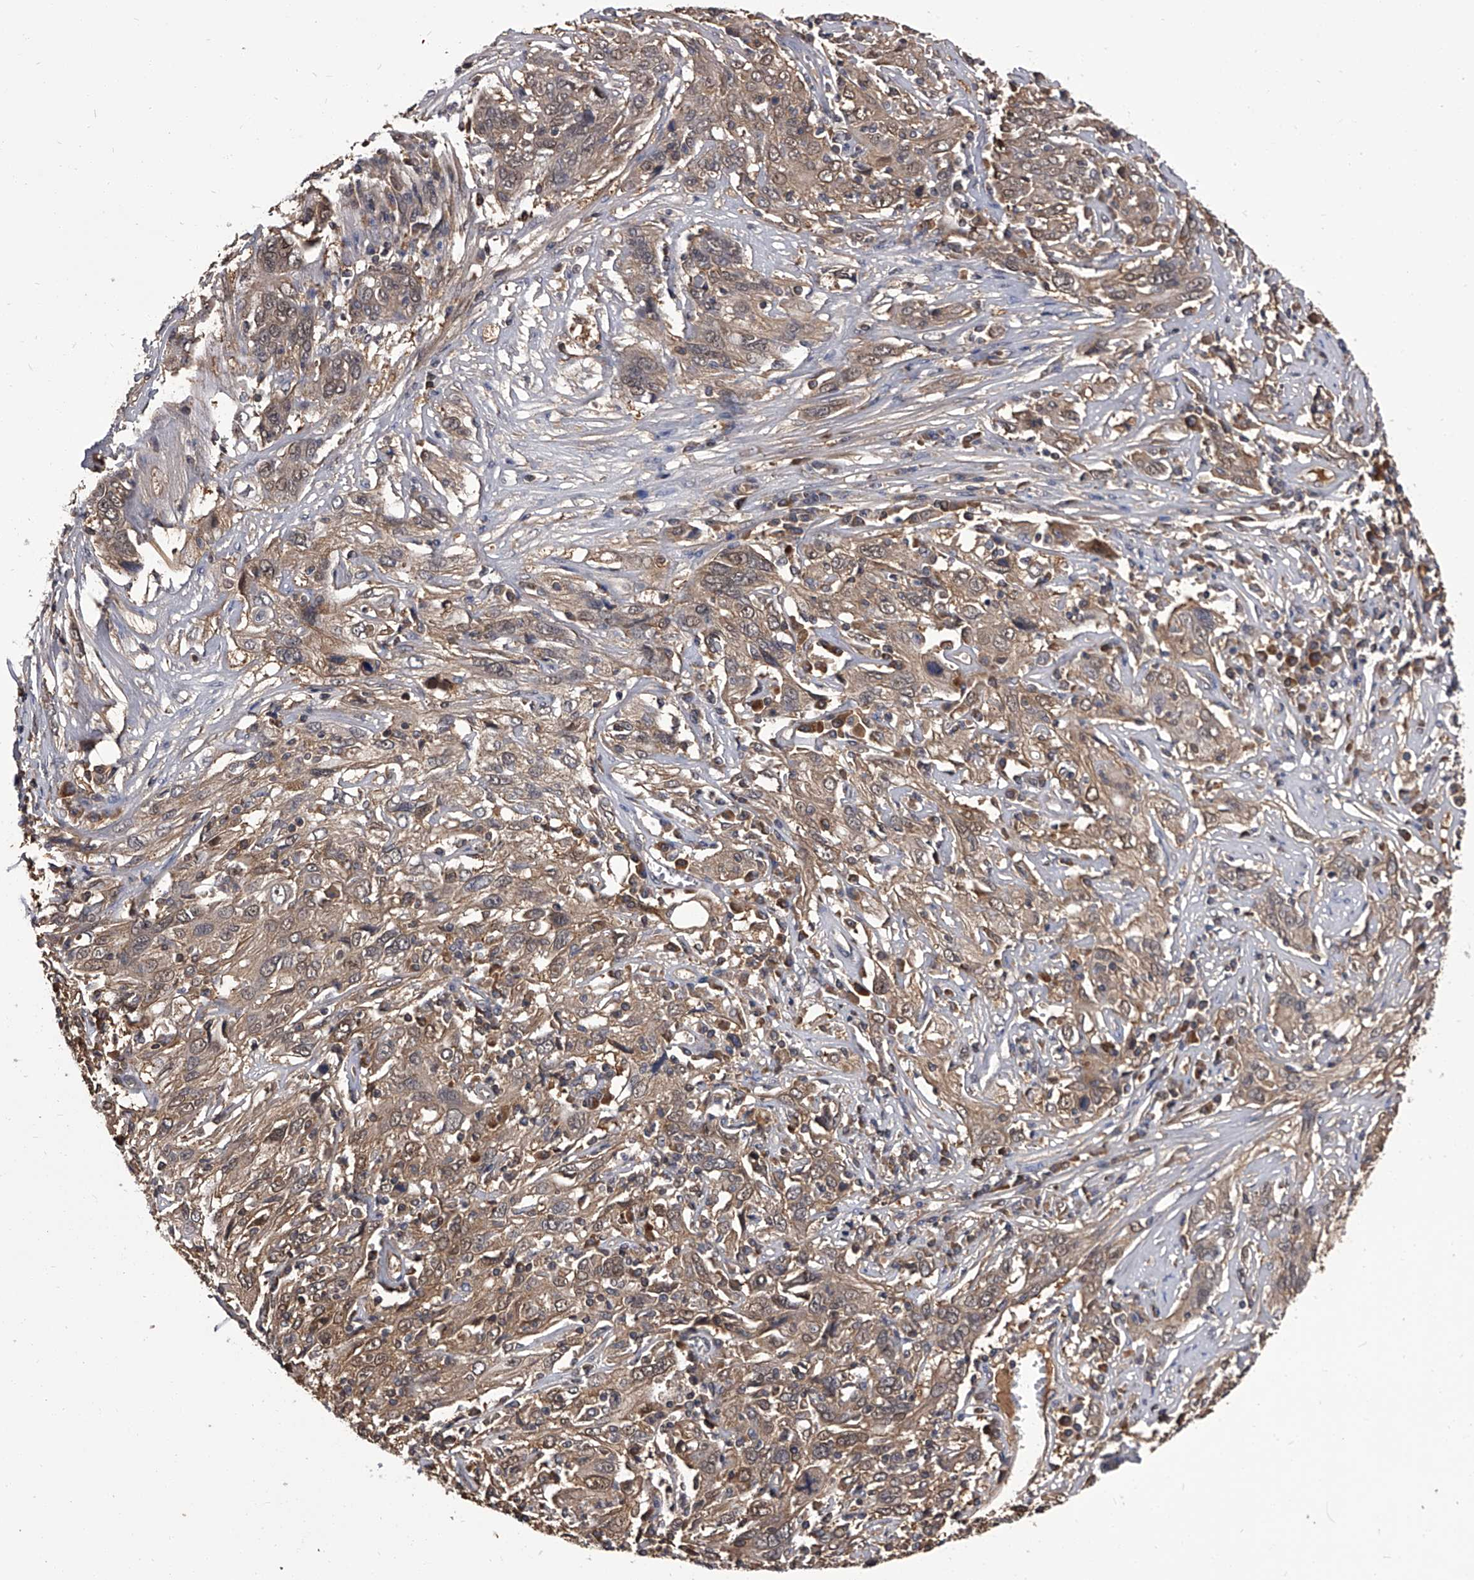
{"staining": {"intensity": "weak", "quantity": ">75%", "location": "cytoplasmic/membranous"}, "tissue": "cervical cancer", "cell_type": "Tumor cells", "image_type": "cancer", "snomed": [{"axis": "morphology", "description": "Squamous cell carcinoma, NOS"}, {"axis": "topography", "description": "Cervix"}], "caption": "An IHC photomicrograph of neoplastic tissue is shown. Protein staining in brown shows weak cytoplasmic/membranous positivity in cervical cancer (squamous cell carcinoma) within tumor cells.", "gene": "SLC18B1", "patient": {"sex": "female", "age": 46}}